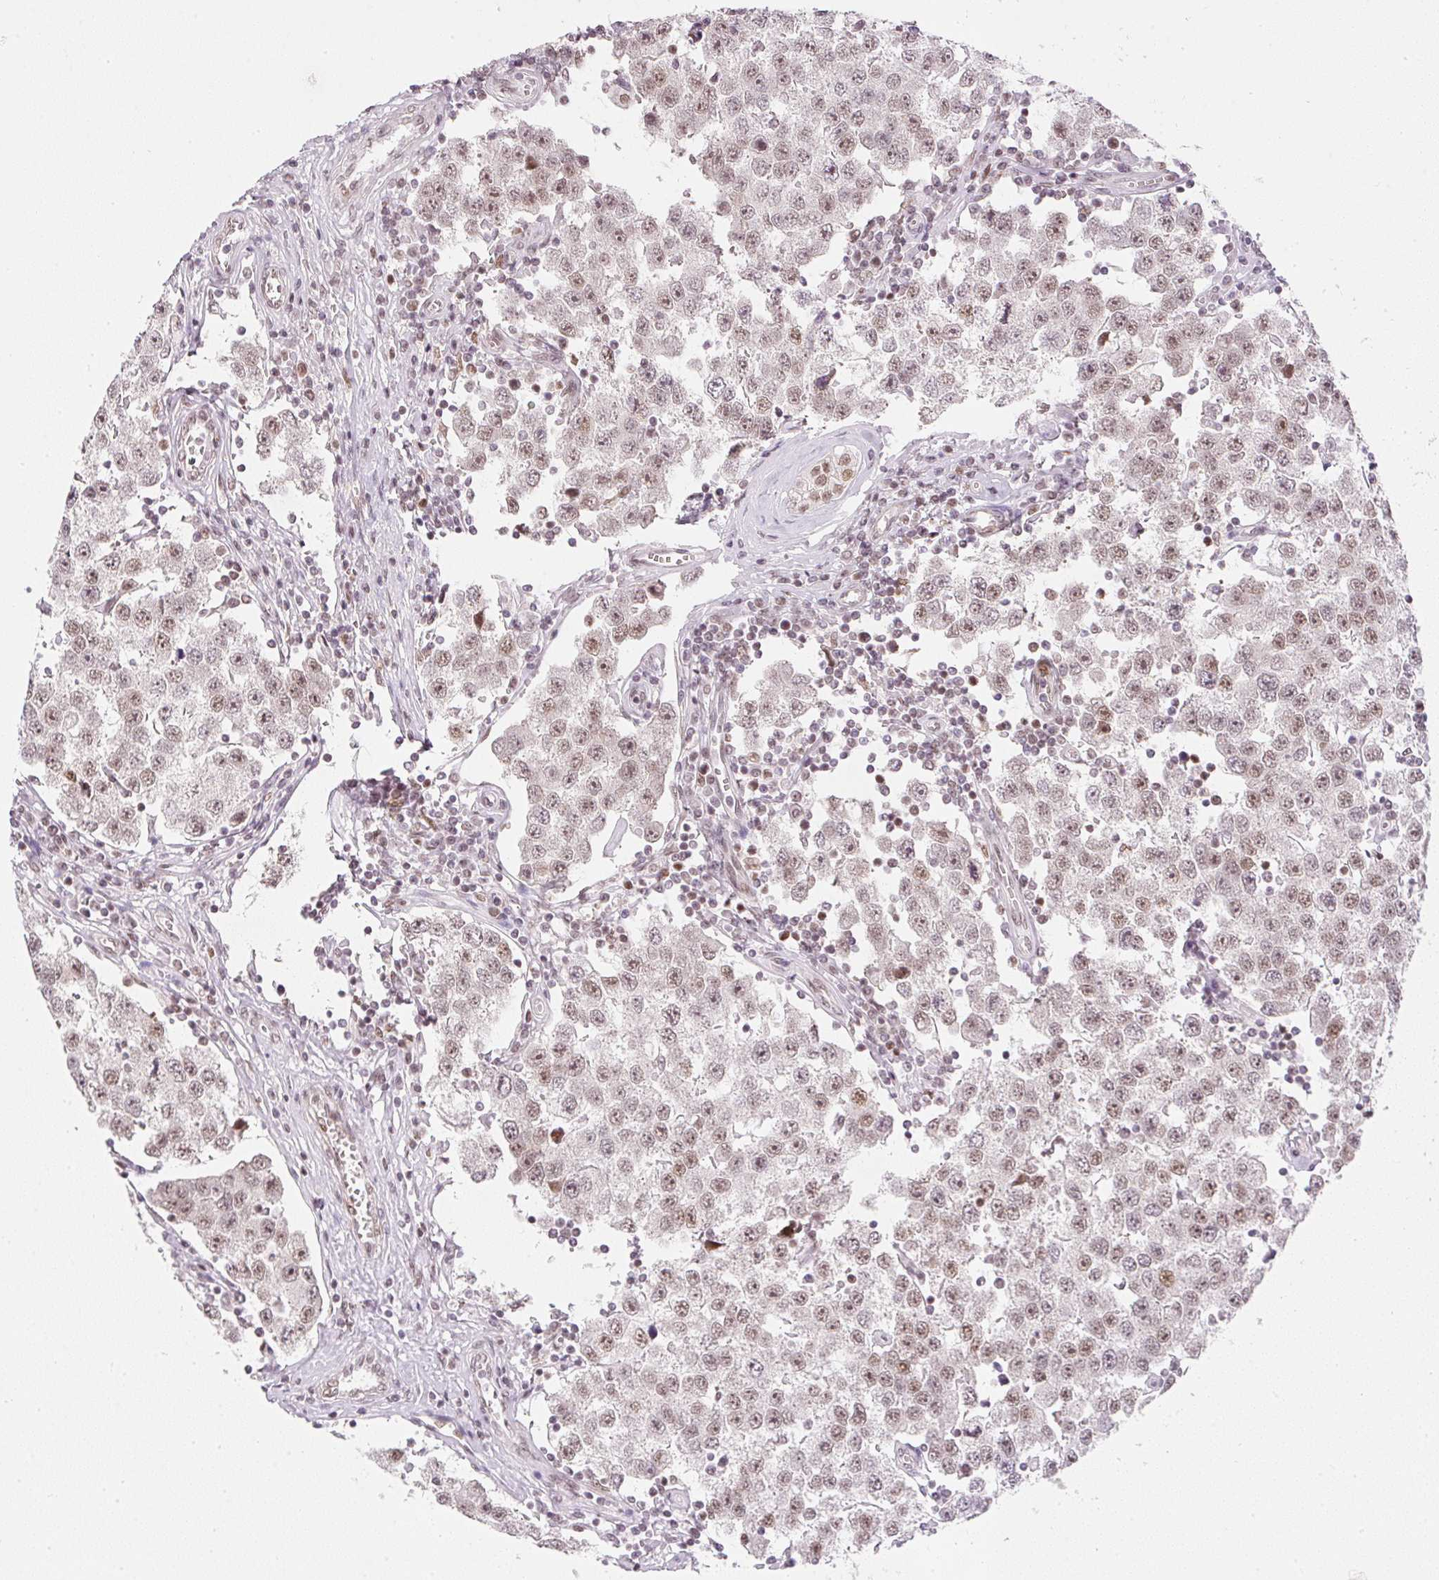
{"staining": {"intensity": "moderate", "quantity": ">75%", "location": "nuclear"}, "tissue": "testis cancer", "cell_type": "Tumor cells", "image_type": "cancer", "snomed": [{"axis": "morphology", "description": "Seminoma, NOS"}, {"axis": "topography", "description": "Testis"}], "caption": "Tumor cells exhibit moderate nuclear staining in about >75% of cells in testis cancer (seminoma).", "gene": "DPPA4", "patient": {"sex": "male", "age": 34}}